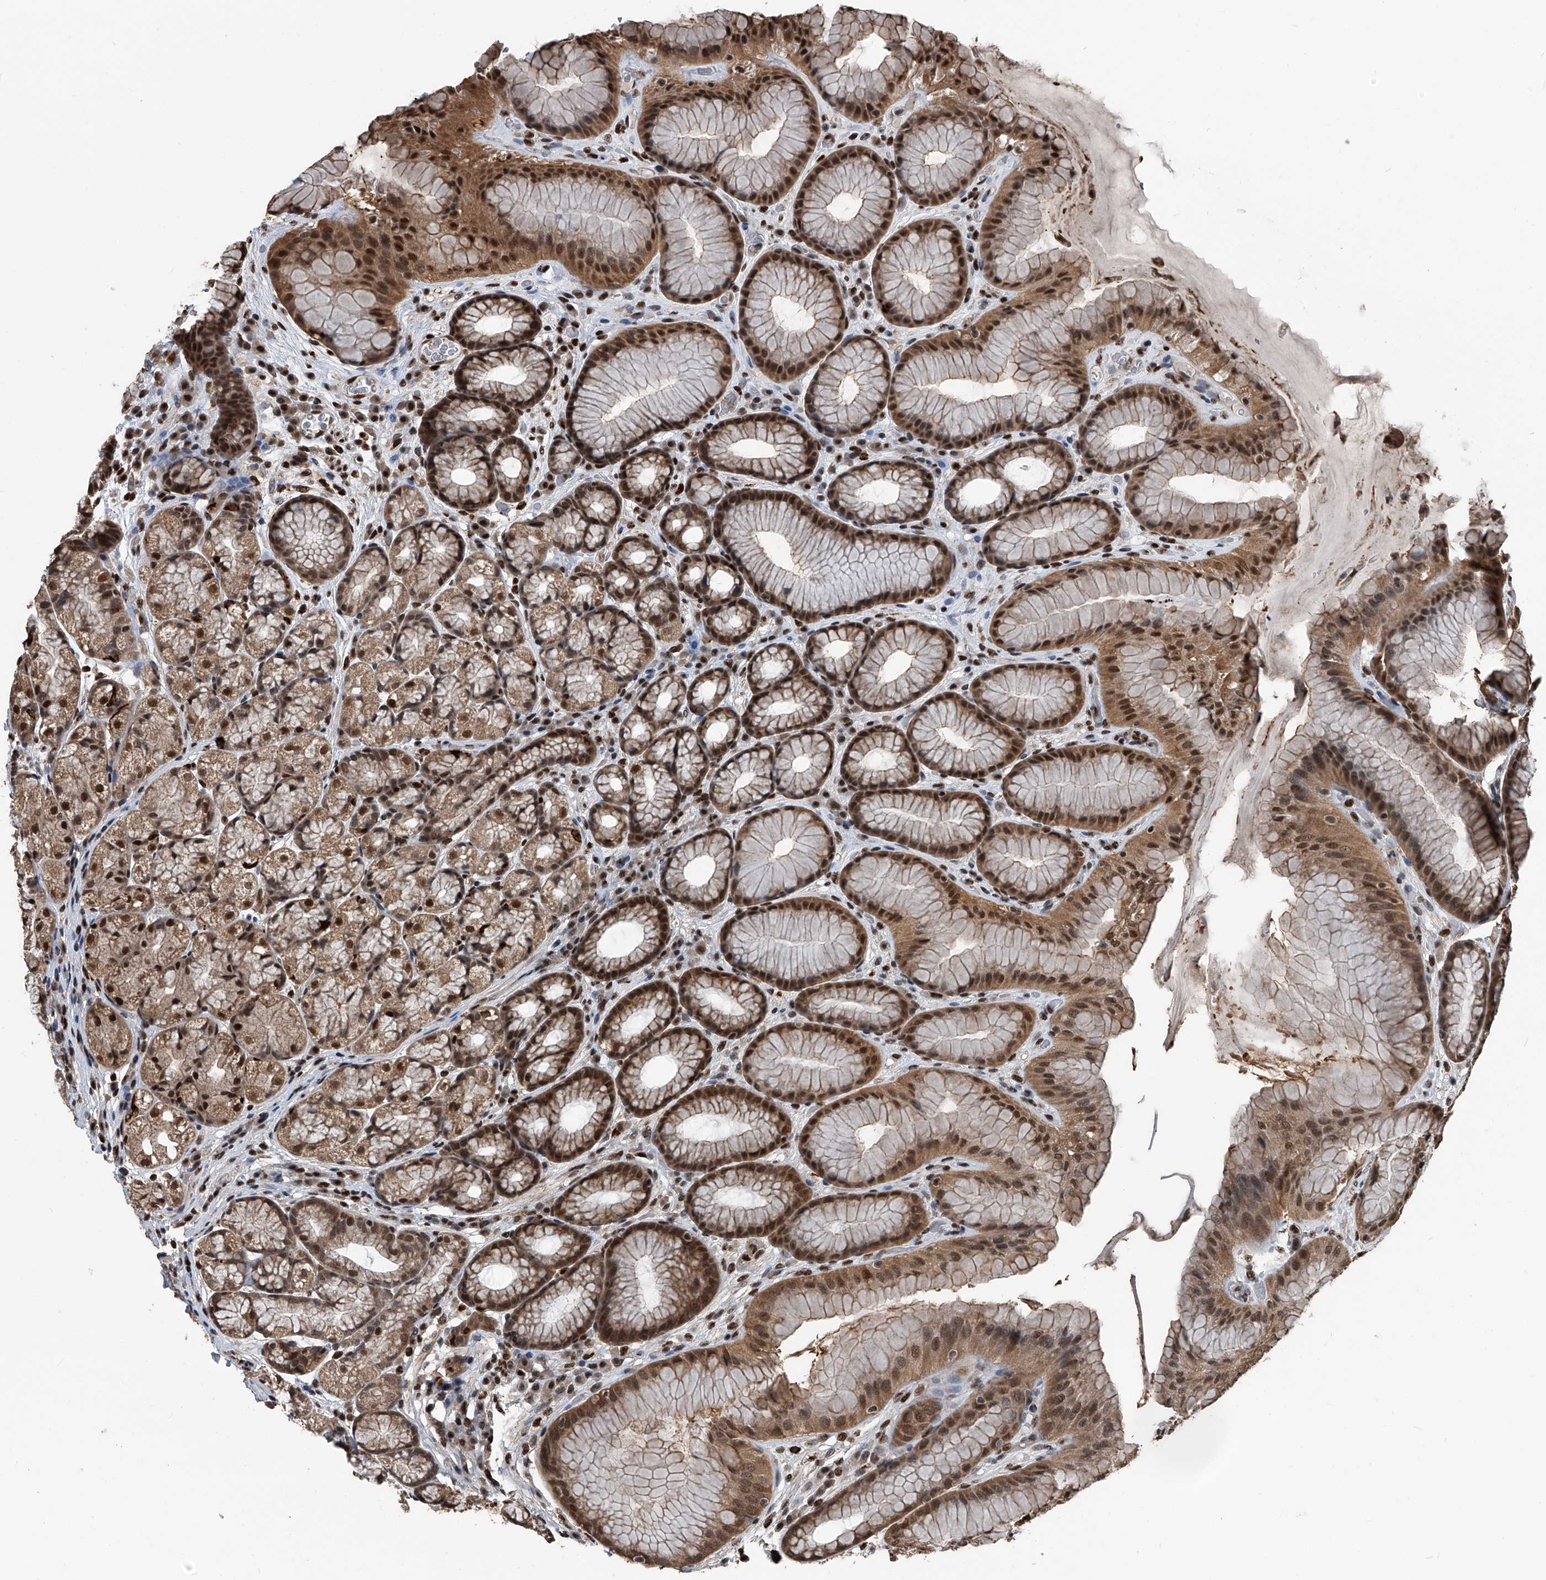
{"staining": {"intensity": "moderate", "quantity": ">75%", "location": "cytoplasmic/membranous,nuclear"}, "tissue": "stomach", "cell_type": "Glandular cells", "image_type": "normal", "snomed": [{"axis": "morphology", "description": "Normal tissue, NOS"}, {"axis": "topography", "description": "Stomach"}], "caption": "Immunohistochemistry (DAB (3,3'-diaminobenzidine)) staining of normal stomach displays moderate cytoplasmic/membranous,nuclear protein expression in approximately >75% of glandular cells. (DAB (3,3'-diaminobenzidine) = brown stain, brightfield microscopy at high magnification).", "gene": "FKBP5", "patient": {"sex": "male", "age": 57}}